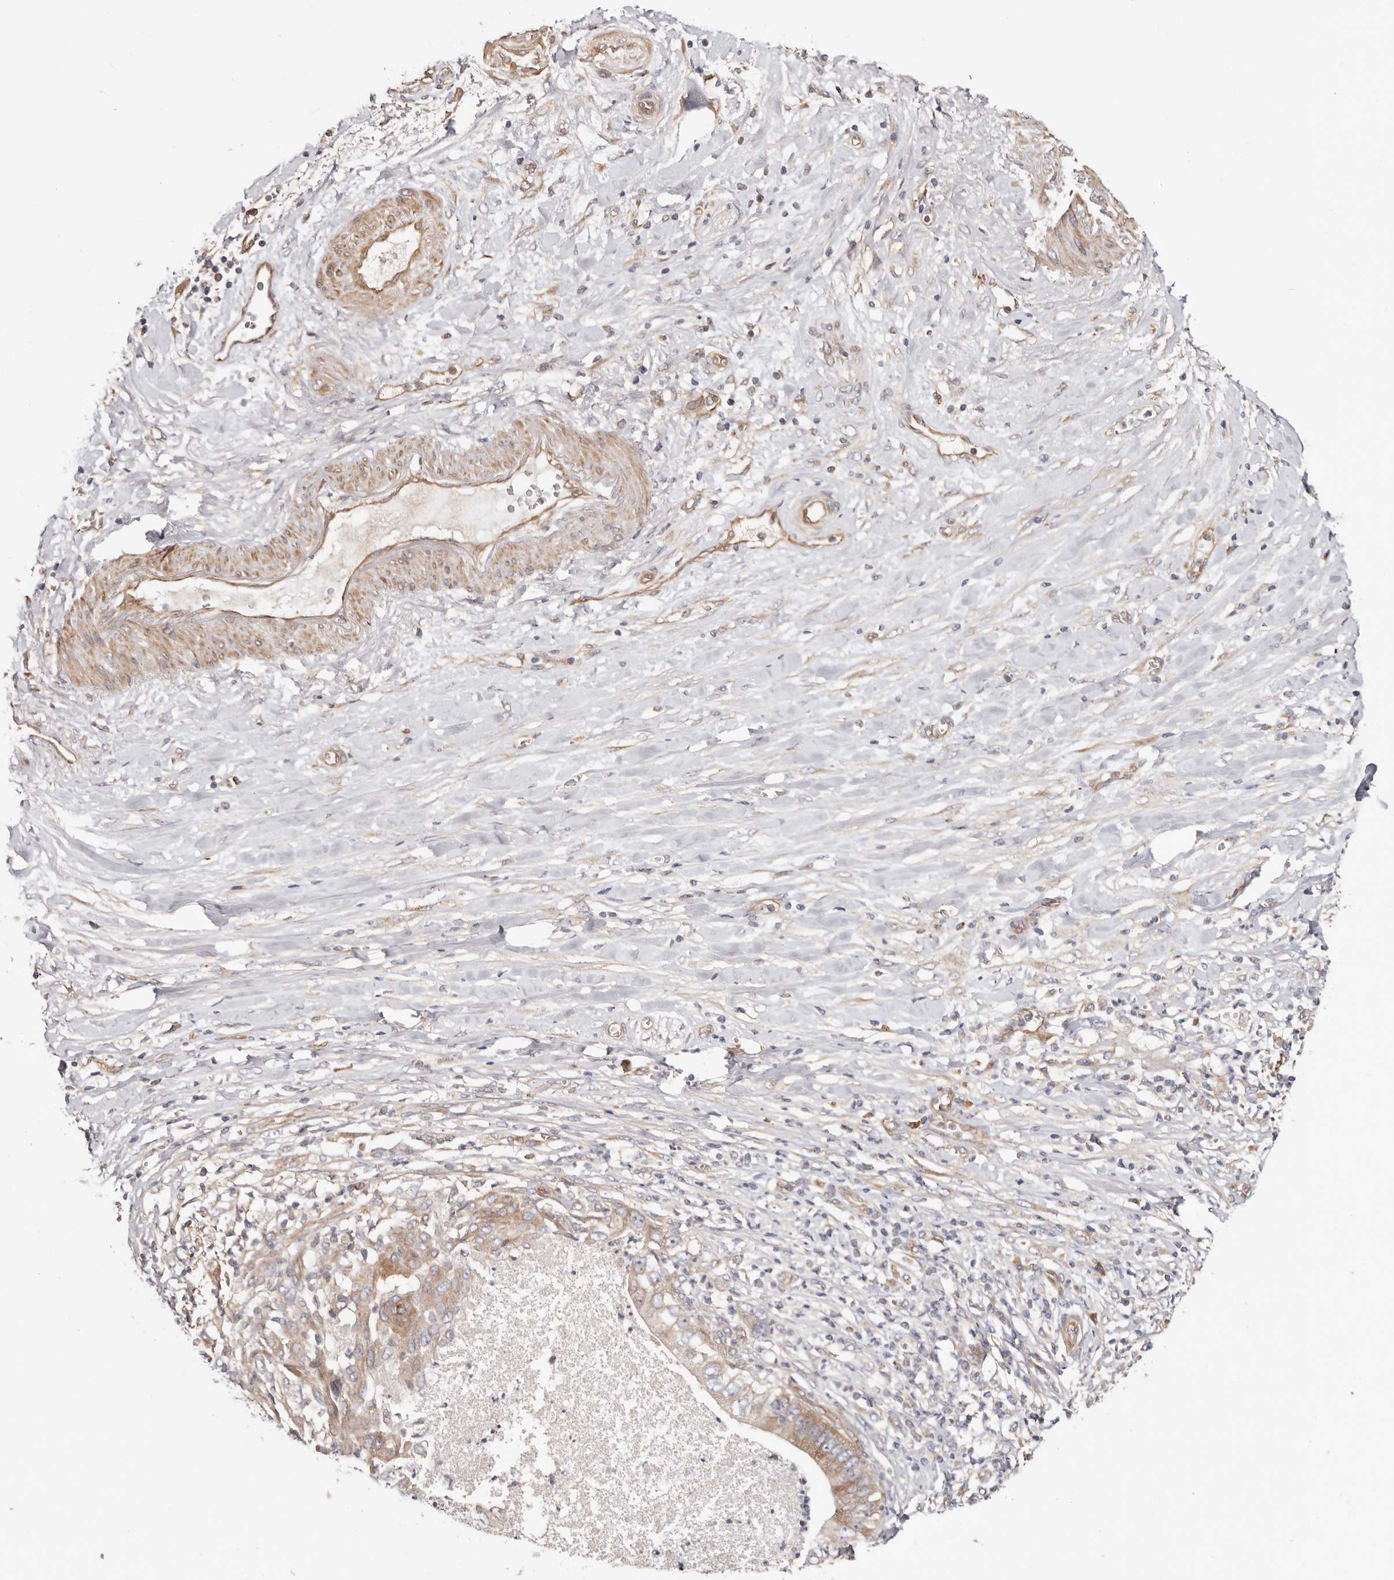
{"staining": {"intensity": "moderate", "quantity": ">75%", "location": "cytoplasmic/membranous"}, "tissue": "pancreatic cancer", "cell_type": "Tumor cells", "image_type": "cancer", "snomed": [{"axis": "morphology", "description": "Adenocarcinoma, NOS"}, {"axis": "topography", "description": "Pancreas"}], "caption": "This histopathology image exhibits pancreatic adenocarcinoma stained with immunohistochemistry (IHC) to label a protein in brown. The cytoplasmic/membranous of tumor cells show moderate positivity for the protein. Nuclei are counter-stained blue.", "gene": "MACF1", "patient": {"sex": "female", "age": 78}}